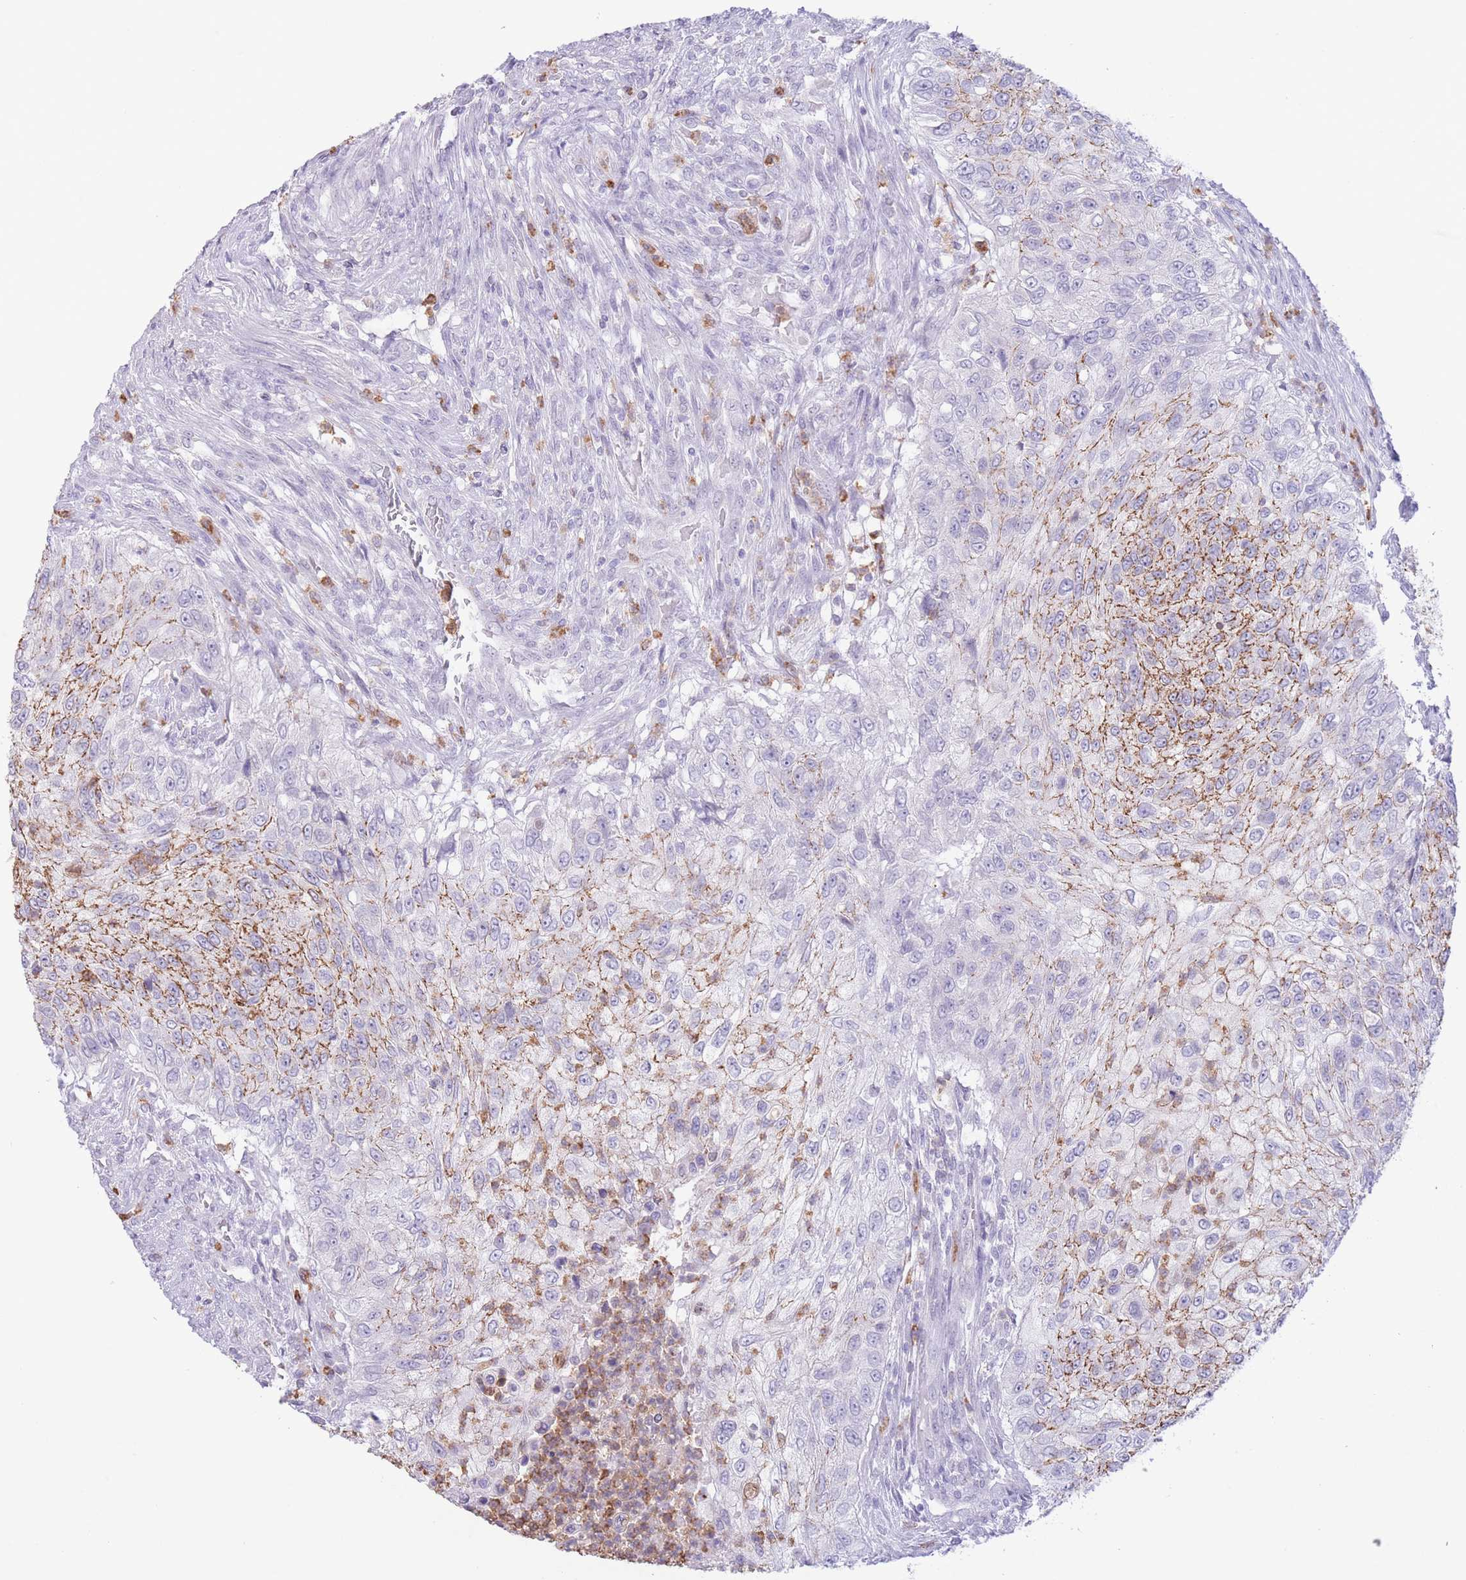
{"staining": {"intensity": "moderate", "quantity": "25%-75%", "location": "cytoplasmic/membranous"}, "tissue": "urothelial cancer", "cell_type": "Tumor cells", "image_type": "cancer", "snomed": [{"axis": "morphology", "description": "Urothelial carcinoma, High grade"}, {"axis": "topography", "description": "Urinary bladder"}], "caption": "Immunohistochemistry micrograph of neoplastic tissue: urothelial carcinoma (high-grade) stained using immunohistochemistry (IHC) demonstrates medium levels of moderate protein expression localized specifically in the cytoplasmic/membranous of tumor cells, appearing as a cytoplasmic/membranous brown color.", "gene": "LCLAT1", "patient": {"sex": "female", "age": 60}}